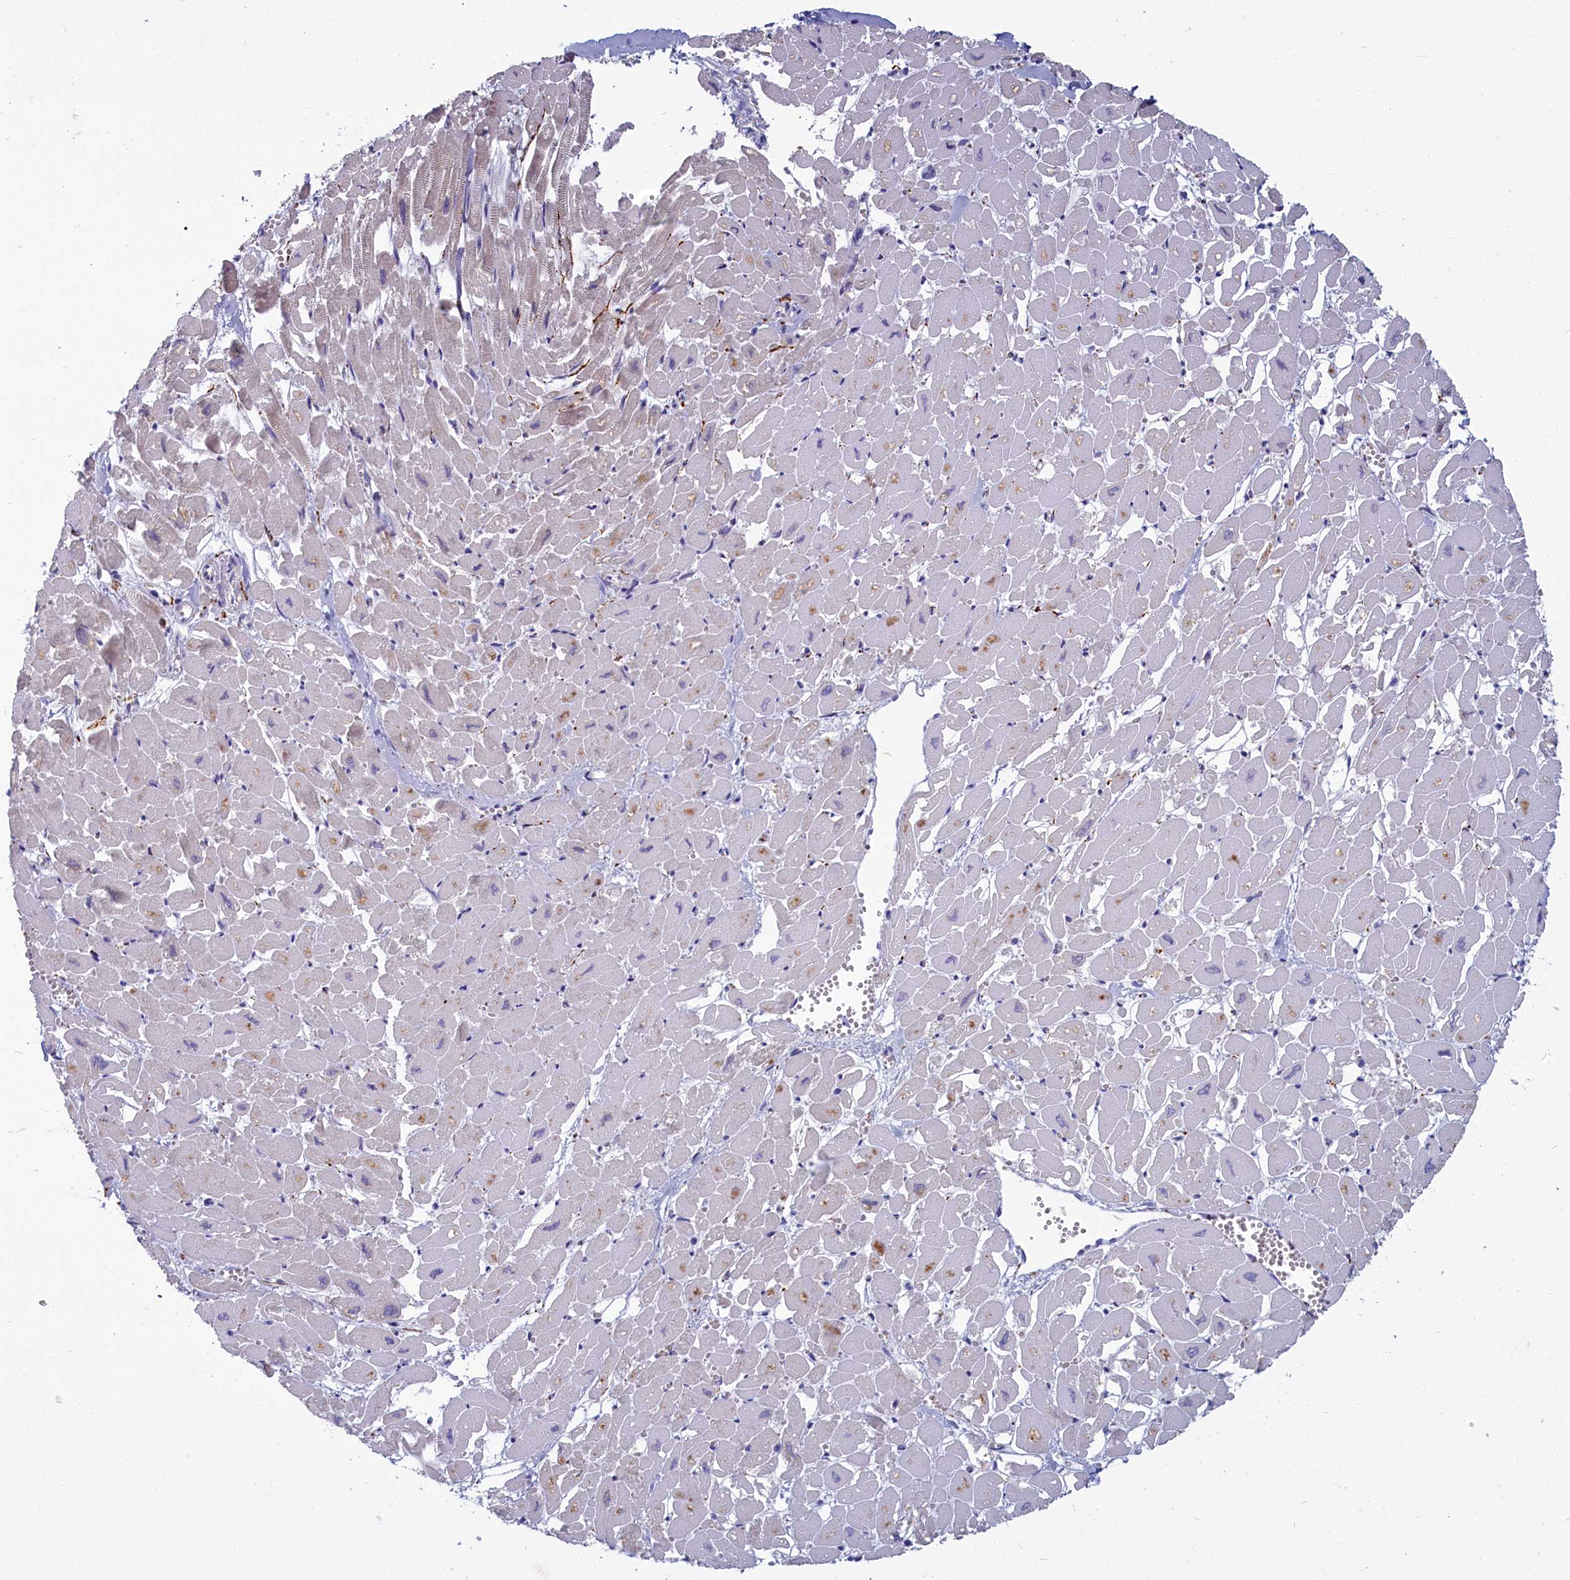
{"staining": {"intensity": "moderate", "quantity": "<25%", "location": "cytoplasmic/membranous"}, "tissue": "heart muscle", "cell_type": "Cardiomyocytes", "image_type": "normal", "snomed": [{"axis": "morphology", "description": "Normal tissue, NOS"}, {"axis": "topography", "description": "Heart"}], "caption": "Protein analysis of unremarkable heart muscle displays moderate cytoplasmic/membranous expression in about <25% of cardiomyocytes.", "gene": "SV2C", "patient": {"sex": "male", "age": 54}}